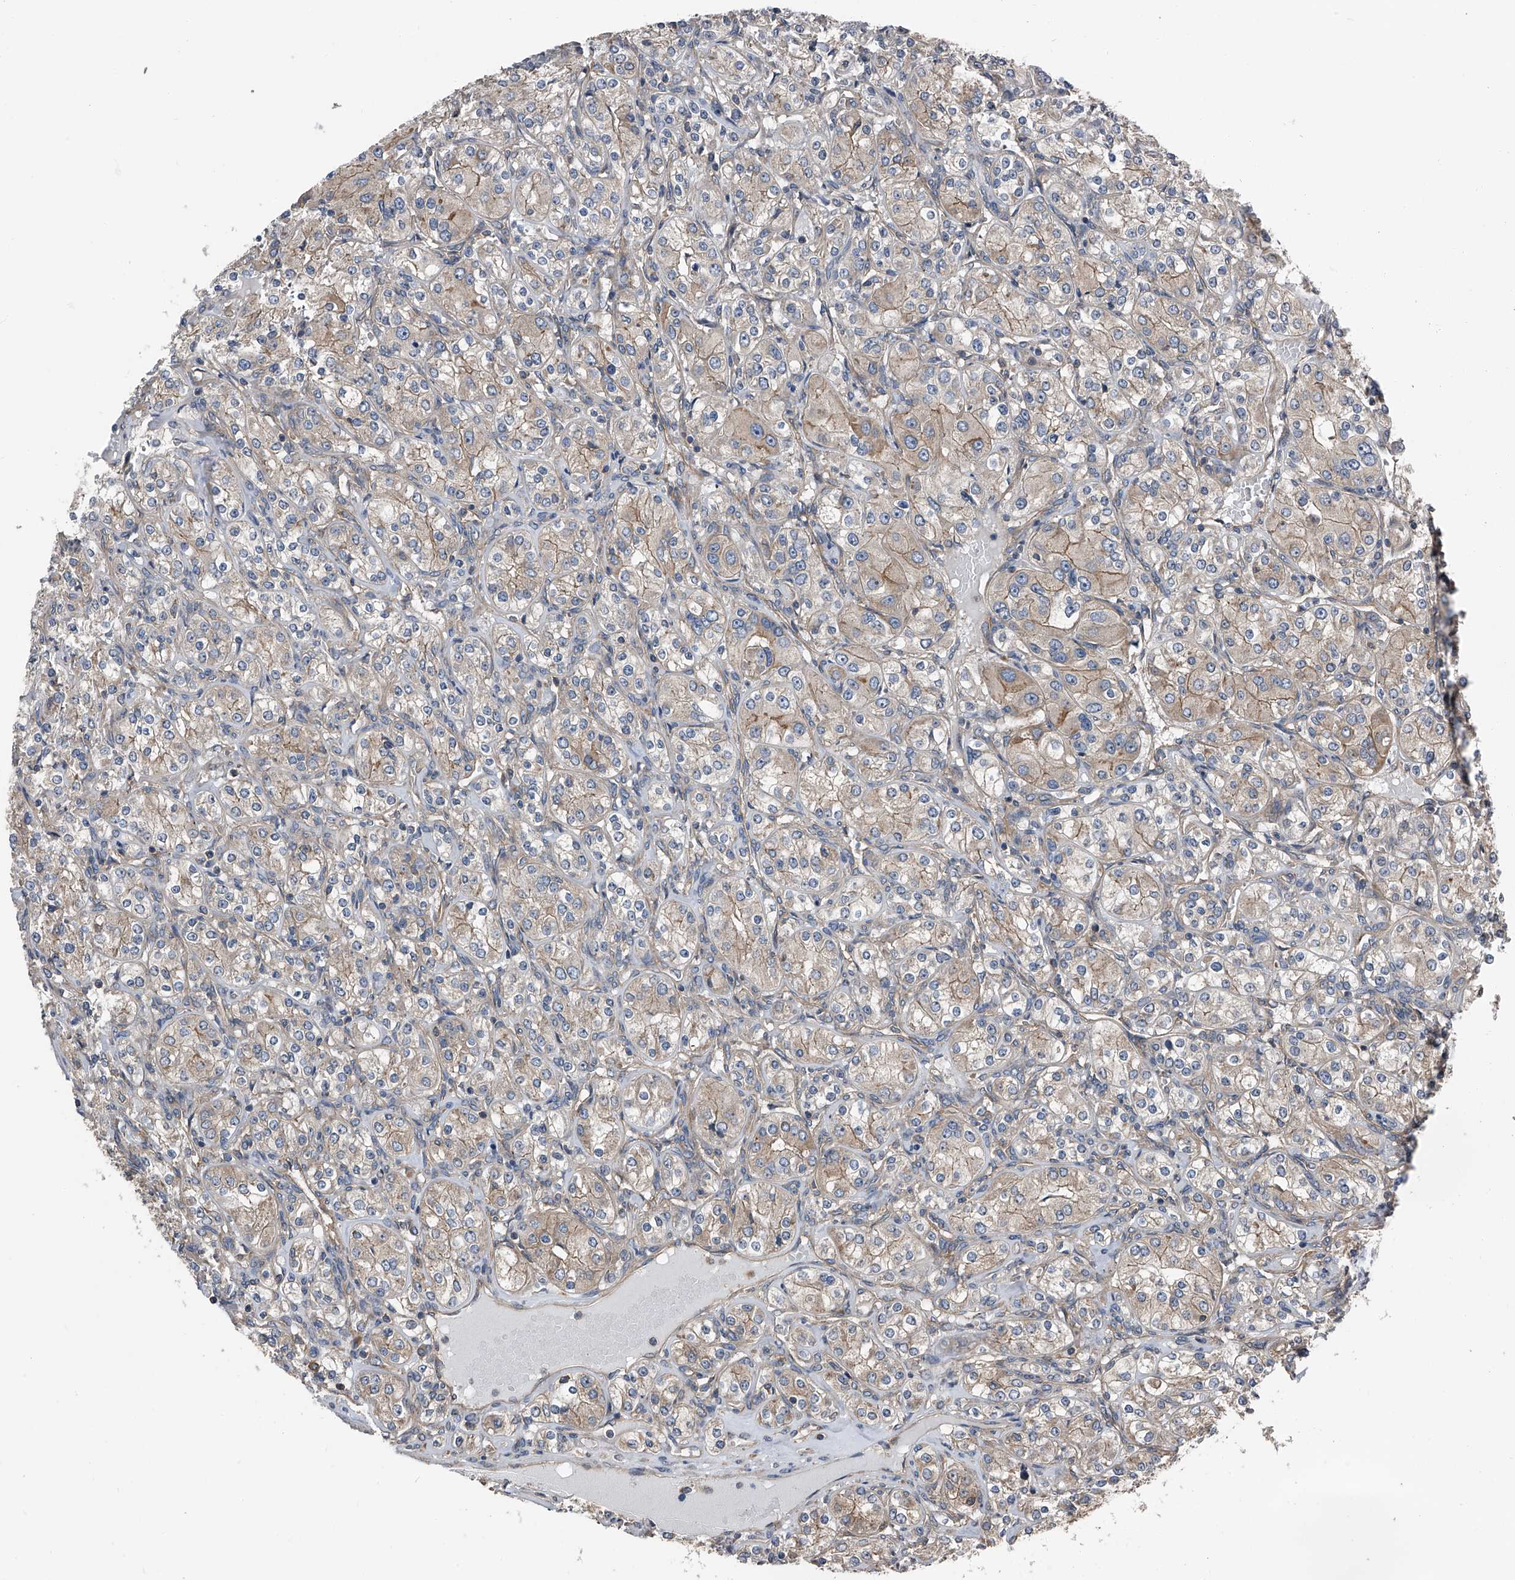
{"staining": {"intensity": "weak", "quantity": "25%-75%", "location": "cytoplasmic/membranous"}, "tissue": "renal cancer", "cell_type": "Tumor cells", "image_type": "cancer", "snomed": [{"axis": "morphology", "description": "Adenocarcinoma, NOS"}, {"axis": "topography", "description": "Kidney"}], "caption": "The immunohistochemical stain shows weak cytoplasmic/membranous expression in tumor cells of renal cancer (adenocarcinoma) tissue. (brown staining indicates protein expression, while blue staining denotes nuclei).", "gene": "KCNJ2", "patient": {"sex": "male", "age": 77}}